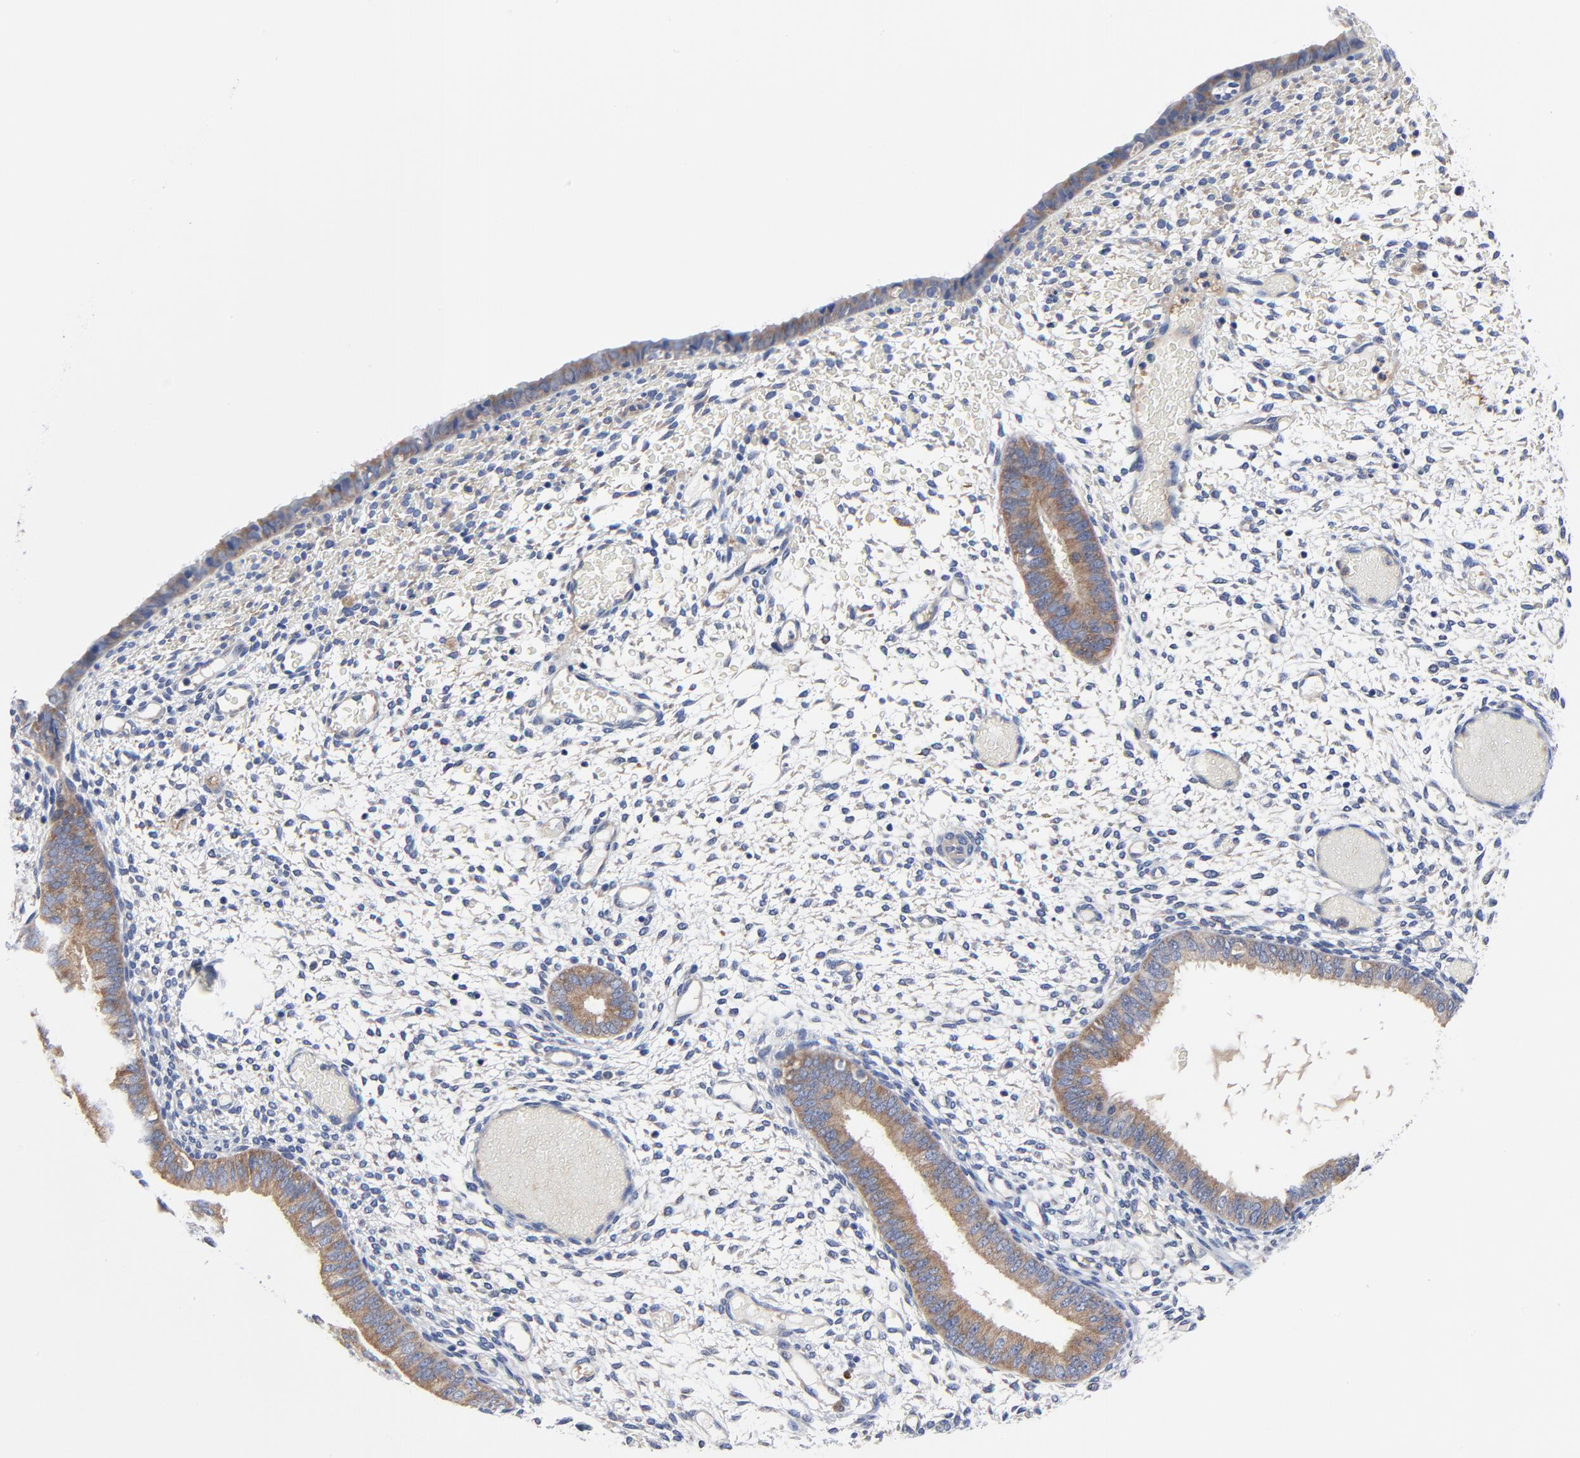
{"staining": {"intensity": "negative", "quantity": "none", "location": "none"}, "tissue": "endometrium", "cell_type": "Cells in endometrial stroma", "image_type": "normal", "snomed": [{"axis": "morphology", "description": "Normal tissue, NOS"}, {"axis": "topography", "description": "Endometrium"}], "caption": "High magnification brightfield microscopy of unremarkable endometrium stained with DAB (brown) and counterstained with hematoxylin (blue): cells in endometrial stroma show no significant staining.", "gene": "VAV2", "patient": {"sex": "female", "age": 42}}